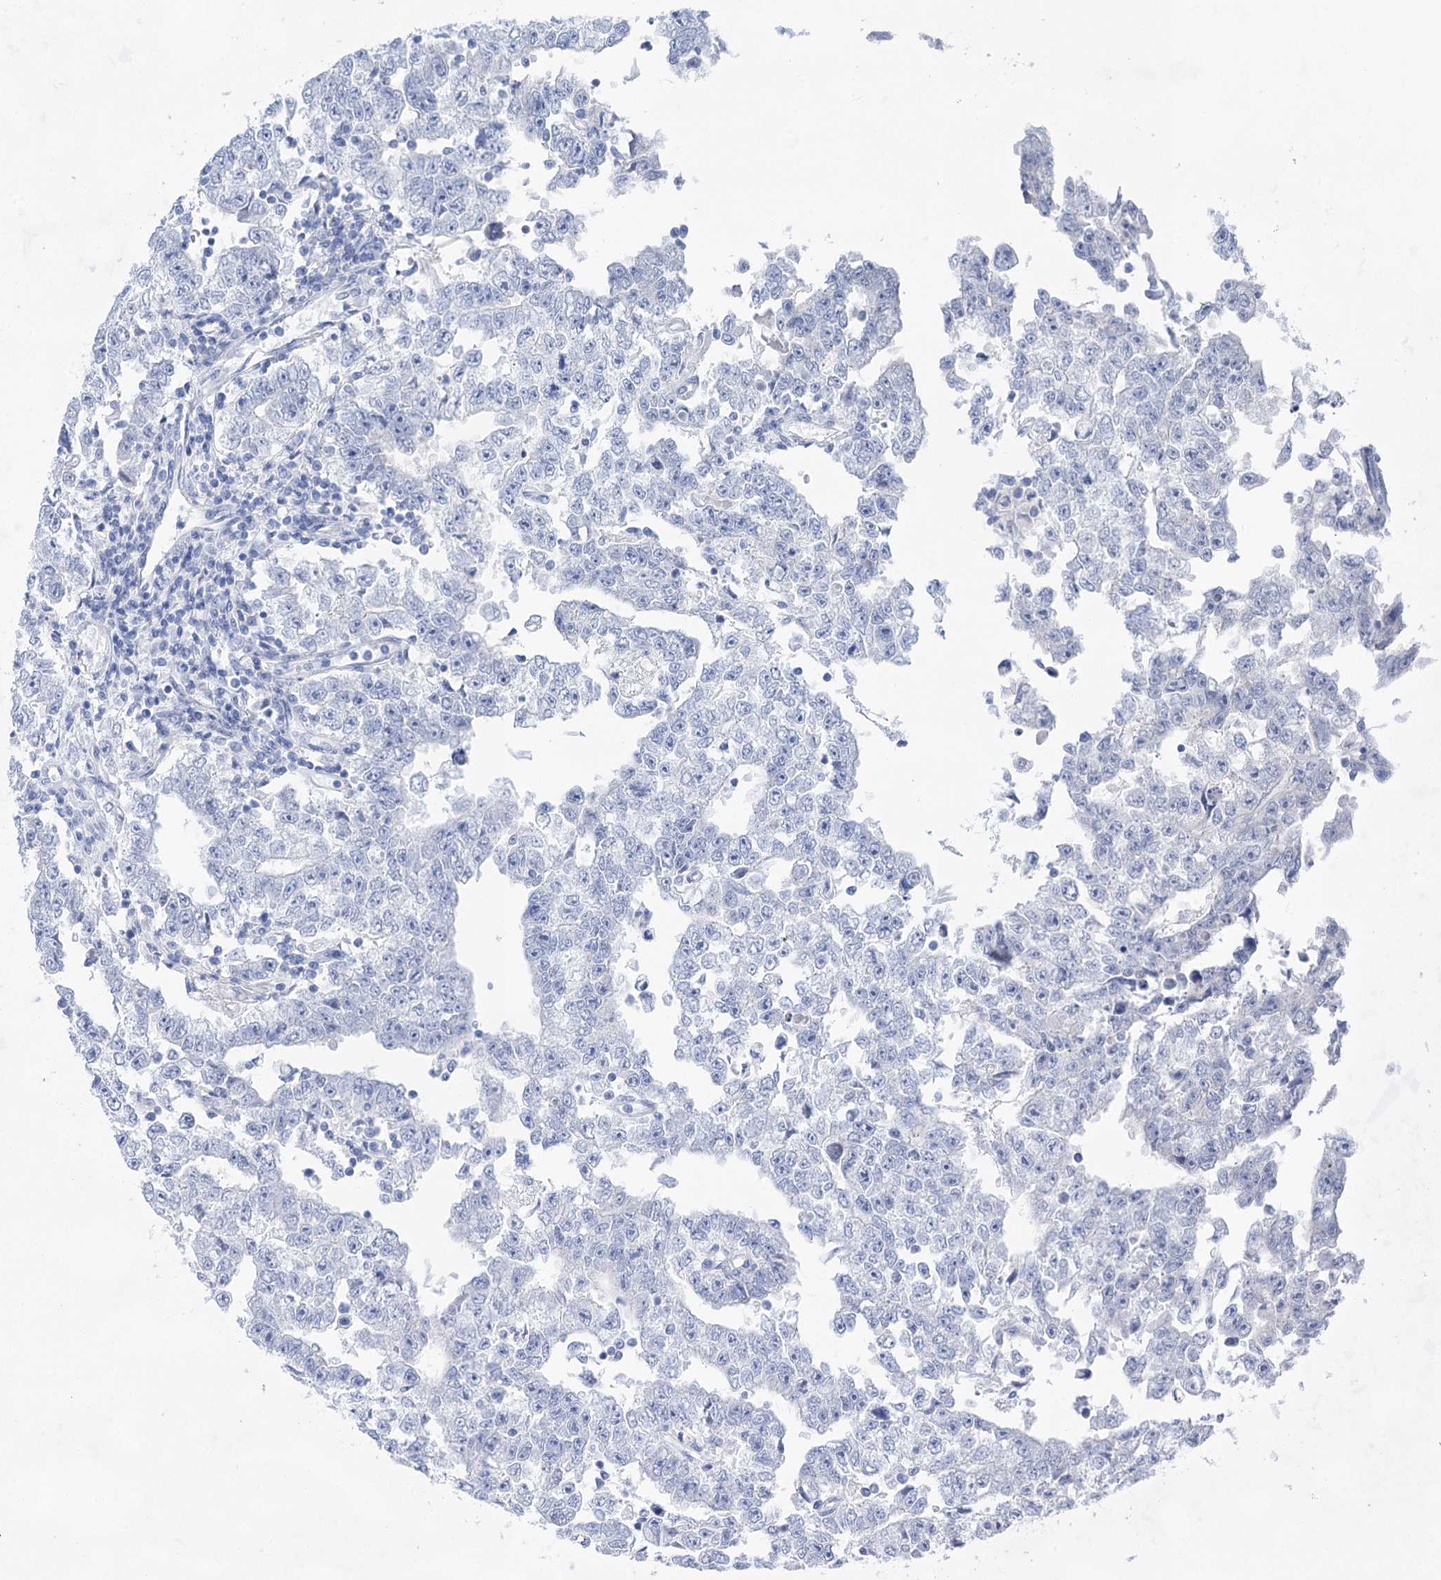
{"staining": {"intensity": "negative", "quantity": "none", "location": "none"}, "tissue": "testis cancer", "cell_type": "Tumor cells", "image_type": "cancer", "snomed": [{"axis": "morphology", "description": "Carcinoma, Embryonal, NOS"}, {"axis": "topography", "description": "Testis"}], "caption": "This histopathology image is of testis cancer stained with immunohistochemistry to label a protein in brown with the nuclei are counter-stained blue. There is no positivity in tumor cells. The staining was performed using DAB (3,3'-diaminobenzidine) to visualize the protein expression in brown, while the nuclei were stained in blue with hematoxylin (Magnification: 20x).", "gene": "LALBA", "patient": {"sex": "male", "age": 25}}